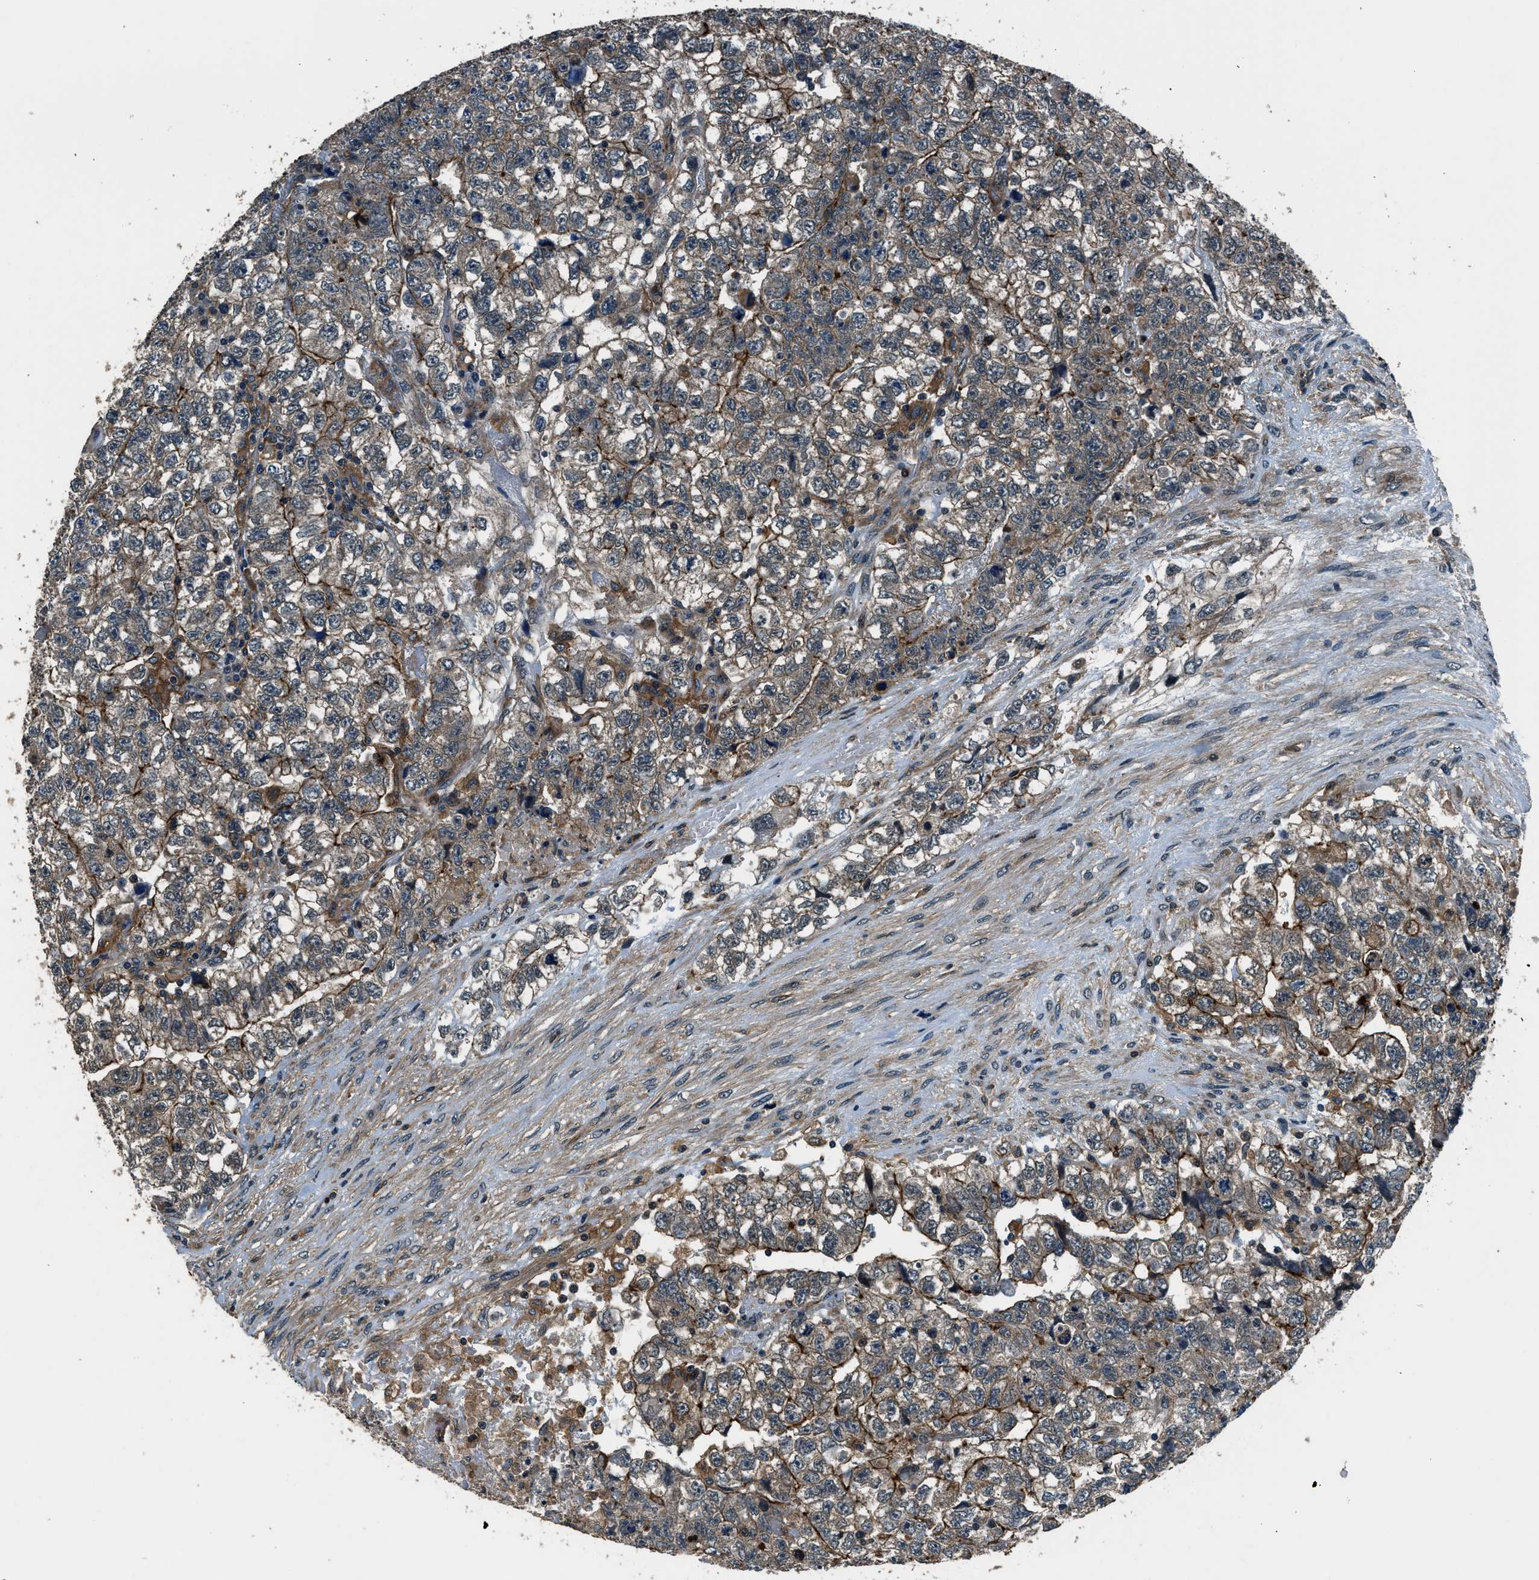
{"staining": {"intensity": "strong", "quantity": "25%-75%", "location": "cytoplasmic/membranous"}, "tissue": "testis cancer", "cell_type": "Tumor cells", "image_type": "cancer", "snomed": [{"axis": "morphology", "description": "Carcinoma, Embryonal, NOS"}, {"axis": "topography", "description": "Testis"}], "caption": "The image demonstrates a brown stain indicating the presence of a protein in the cytoplasmic/membranous of tumor cells in testis cancer (embryonal carcinoma).", "gene": "ARHGEF11", "patient": {"sex": "male", "age": 36}}